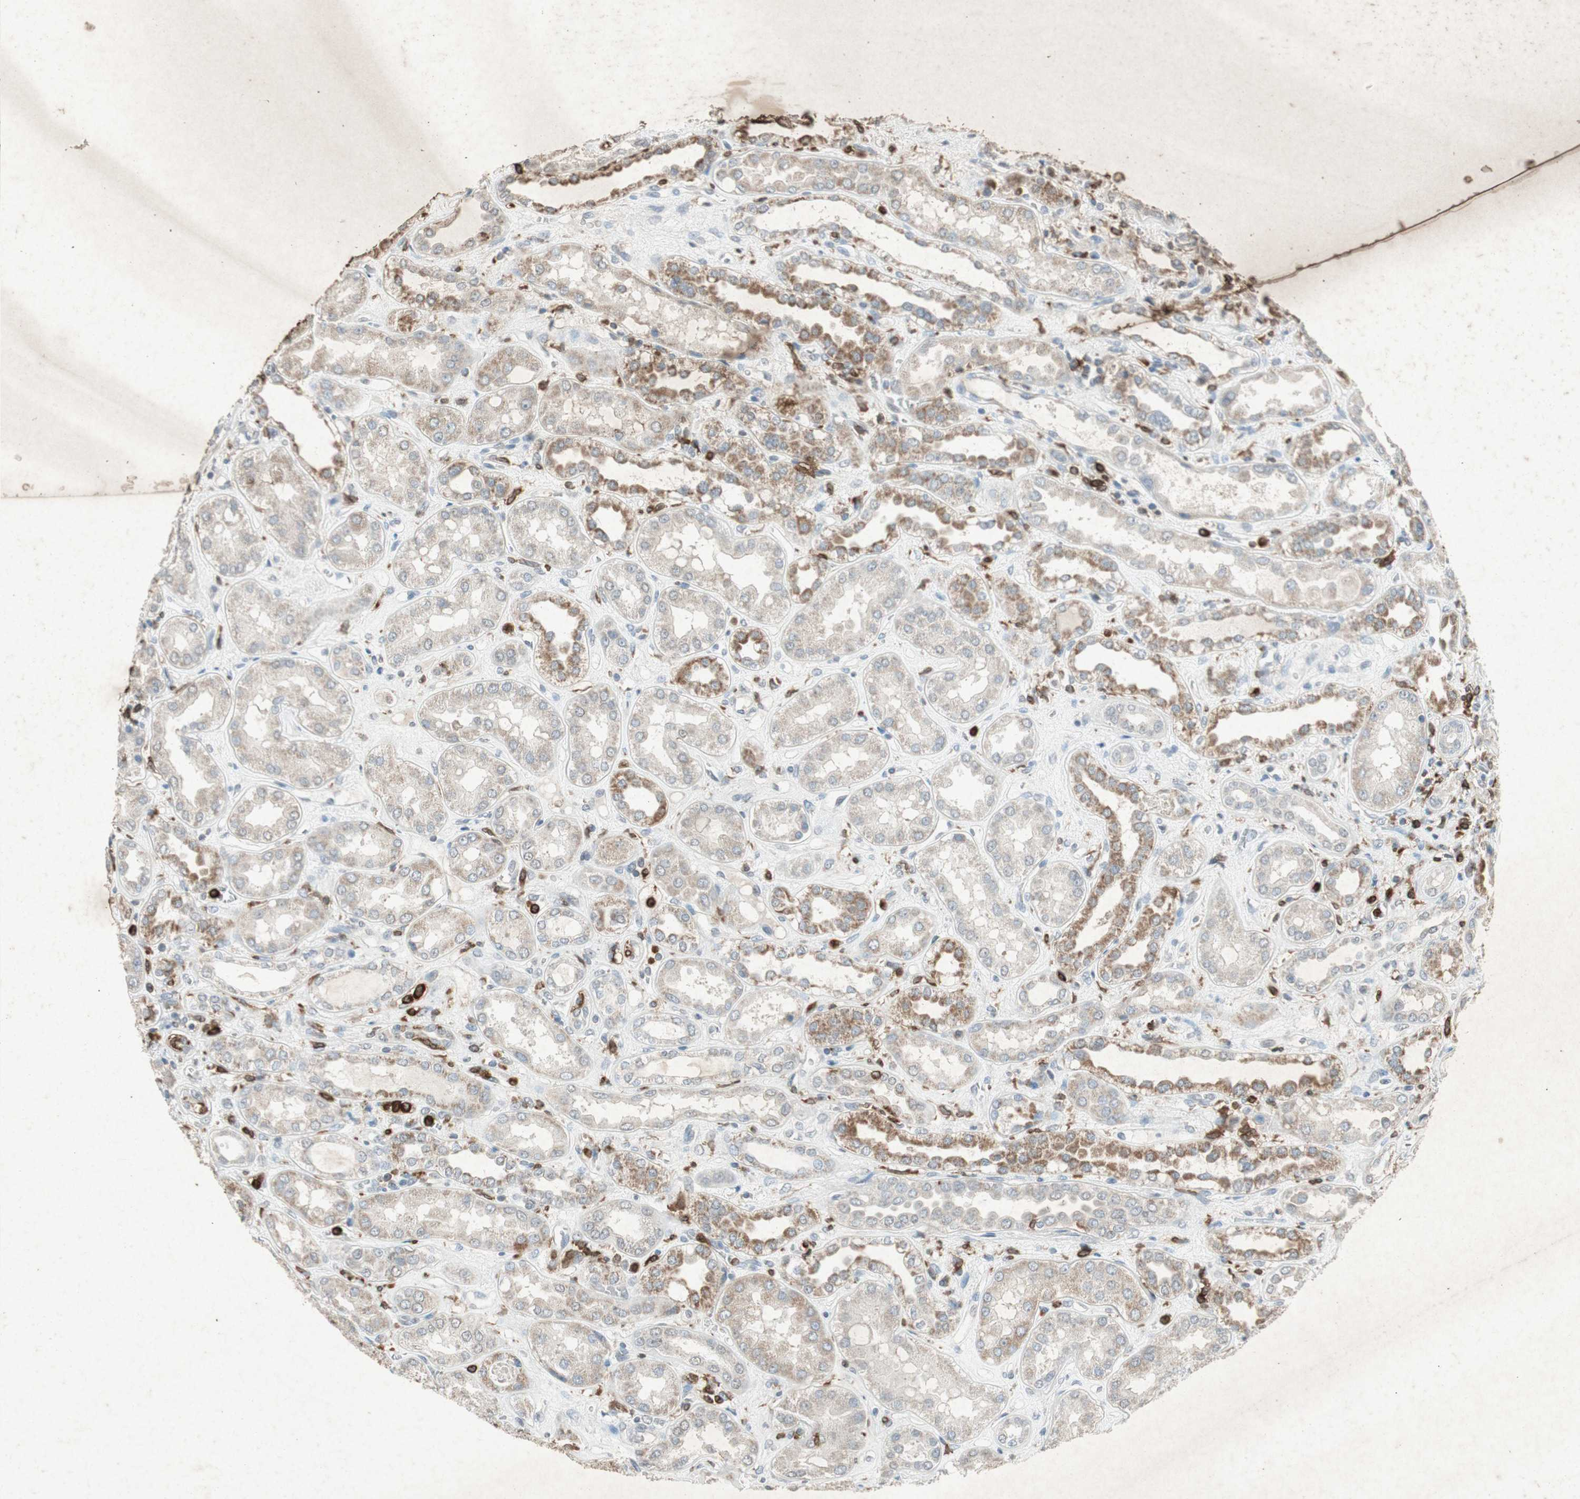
{"staining": {"intensity": "weak", "quantity": "<25%", "location": "cytoplasmic/membranous"}, "tissue": "kidney", "cell_type": "Cells in glomeruli", "image_type": "normal", "snomed": [{"axis": "morphology", "description": "Normal tissue, NOS"}, {"axis": "topography", "description": "Kidney"}], "caption": "Immunohistochemistry image of benign human kidney stained for a protein (brown), which demonstrates no positivity in cells in glomeruli. The staining was performed using DAB (3,3'-diaminobenzidine) to visualize the protein expression in brown, while the nuclei were stained in blue with hematoxylin (Magnification: 20x).", "gene": "TYROBP", "patient": {"sex": "male", "age": 59}}